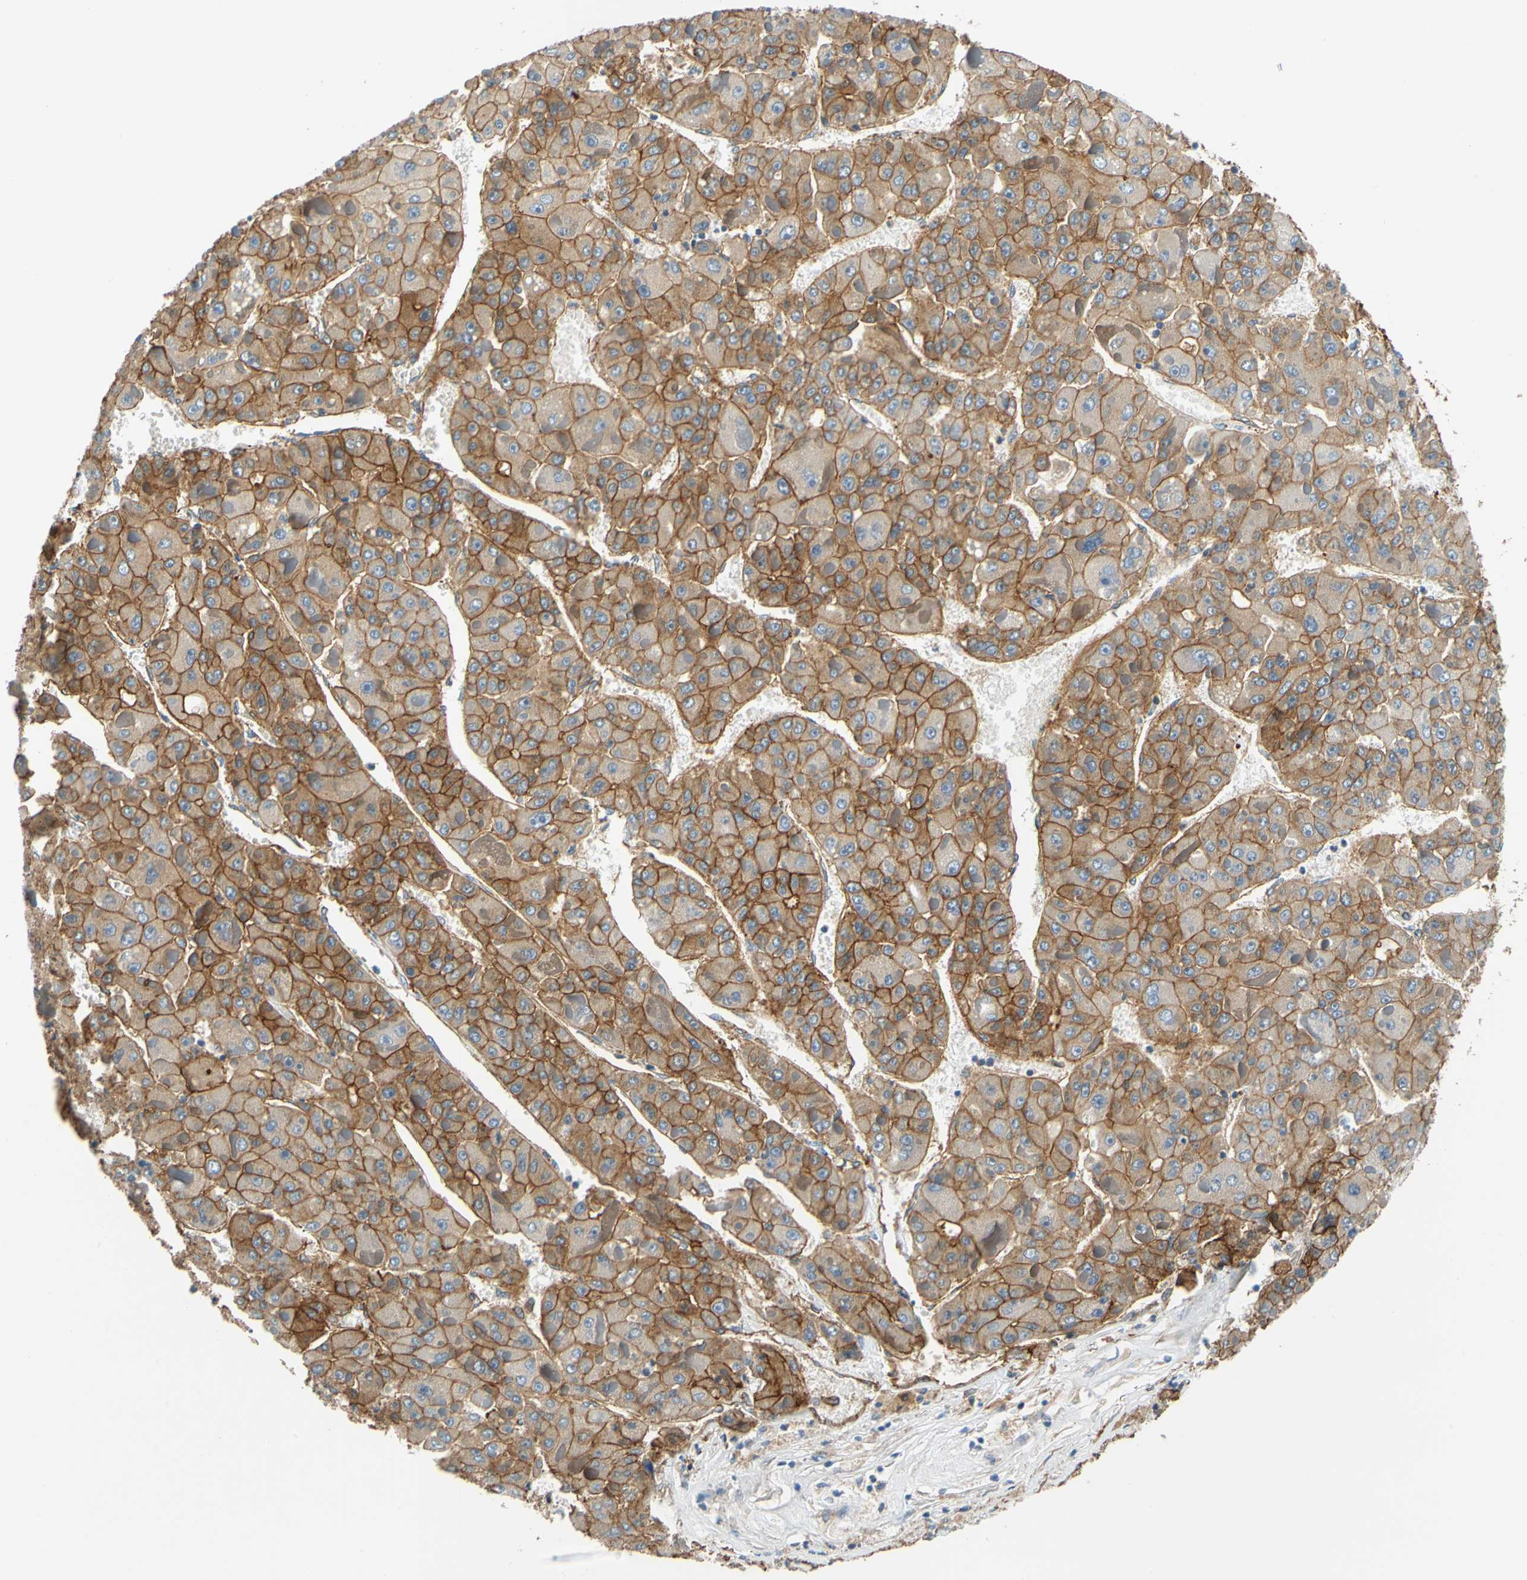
{"staining": {"intensity": "strong", "quantity": ">75%", "location": "cytoplasmic/membranous"}, "tissue": "liver cancer", "cell_type": "Tumor cells", "image_type": "cancer", "snomed": [{"axis": "morphology", "description": "Carcinoma, Hepatocellular, NOS"}, {"axis": "topography", "description": "Liver"}], "caption": "A brown stain highlights strong cytoplasmic/membranous expression of a protein in human liver cancer (hepatocellular carcinoma) tumor cells. (IHC, brightfield microscopy, high magnification).", "gene": "SPTAN1", "patient": {"sex": "female", "age": 73}}